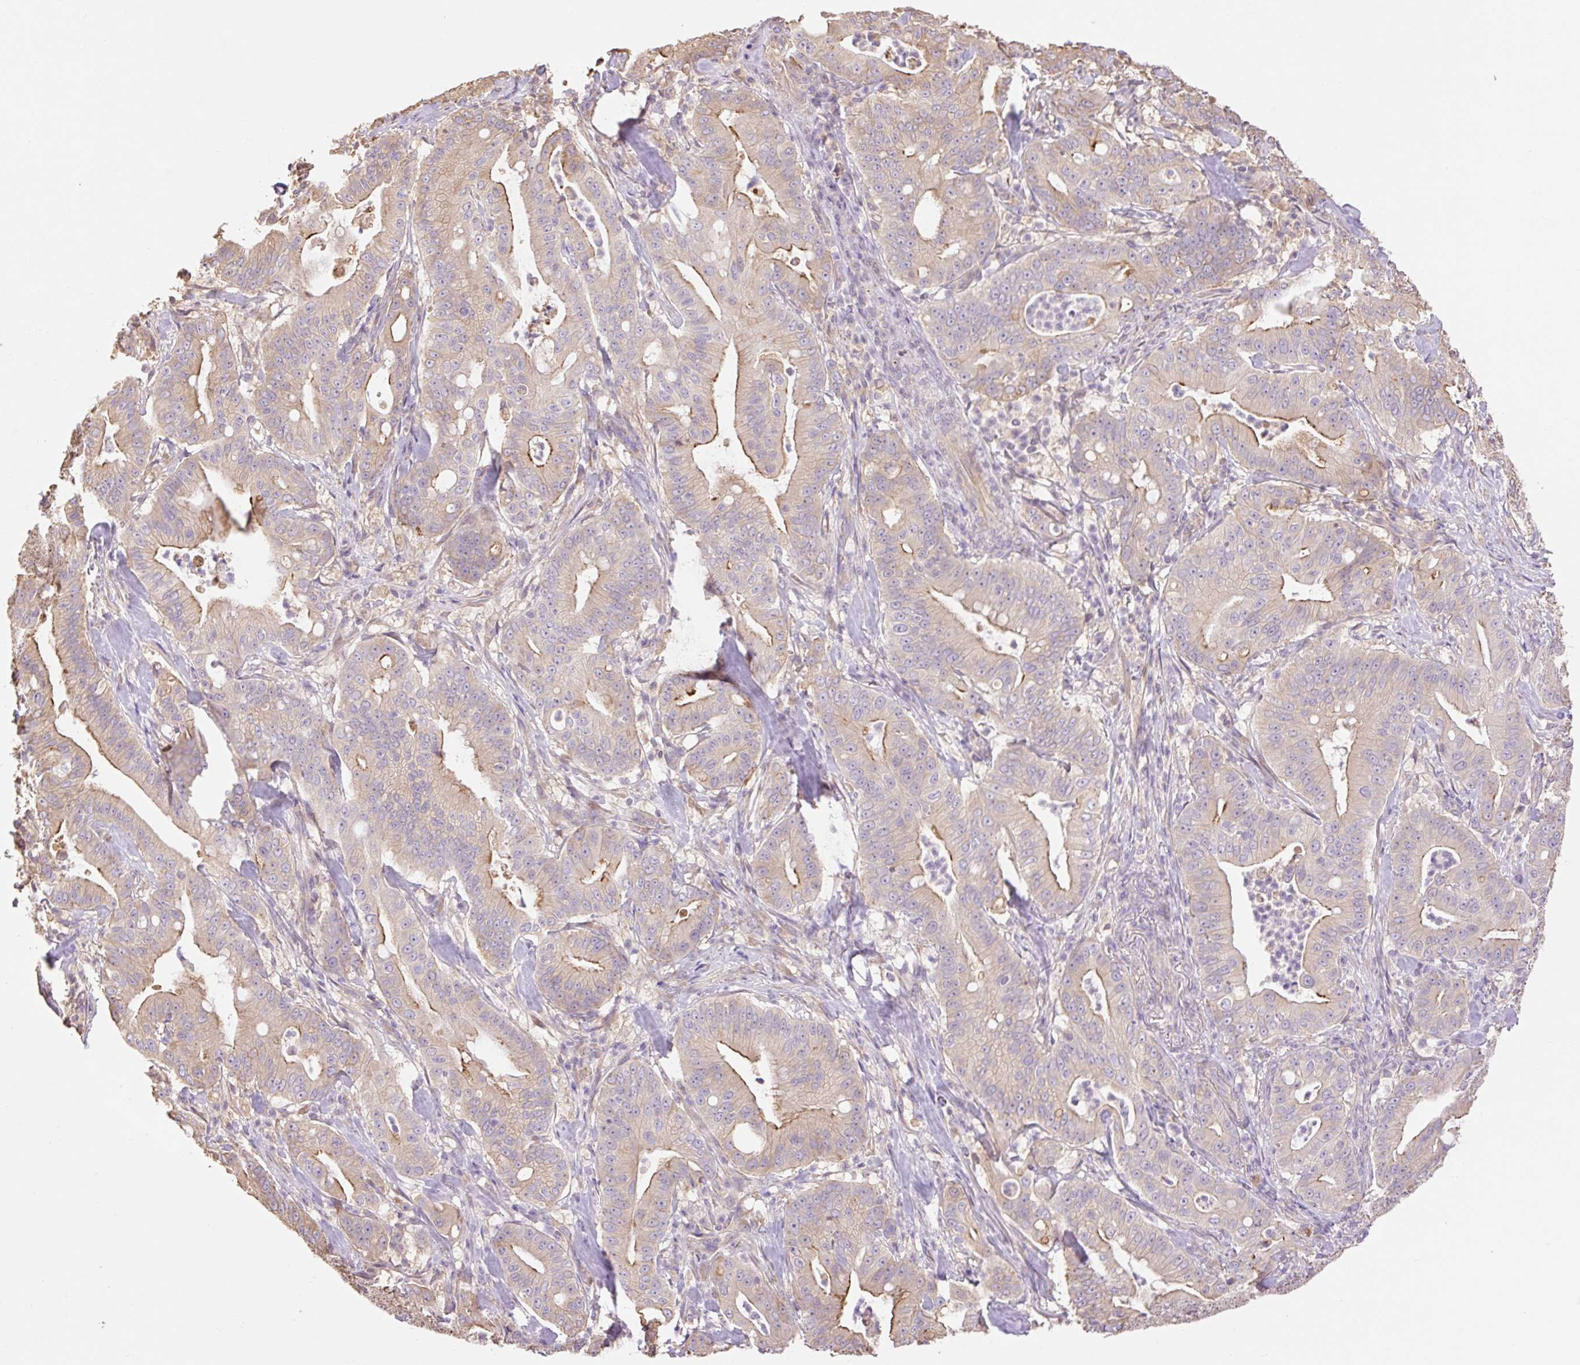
{"staining": {"intensity": "strong", "quantity": "<25%", "location": "cytoplasmic/membranous"}, "tissue": "pancreatic cancer", "cell_type": "Tumor cells", "image_type": "cancer", "snomed": [{"axis": "morphology", "description": "Adenocarcinoma, NOS"}, {"axis": "topography", "description": "Pancreas"}], "caption": "Immunohistochemistry (IHC) of pancreatic adenocarcinoma shows medium levels of strong cytoplasmic/membranous expression in approximately <25% of tumor cells.", "gene": "DESI1", "patient": {"sex": "male", "age": 71}}